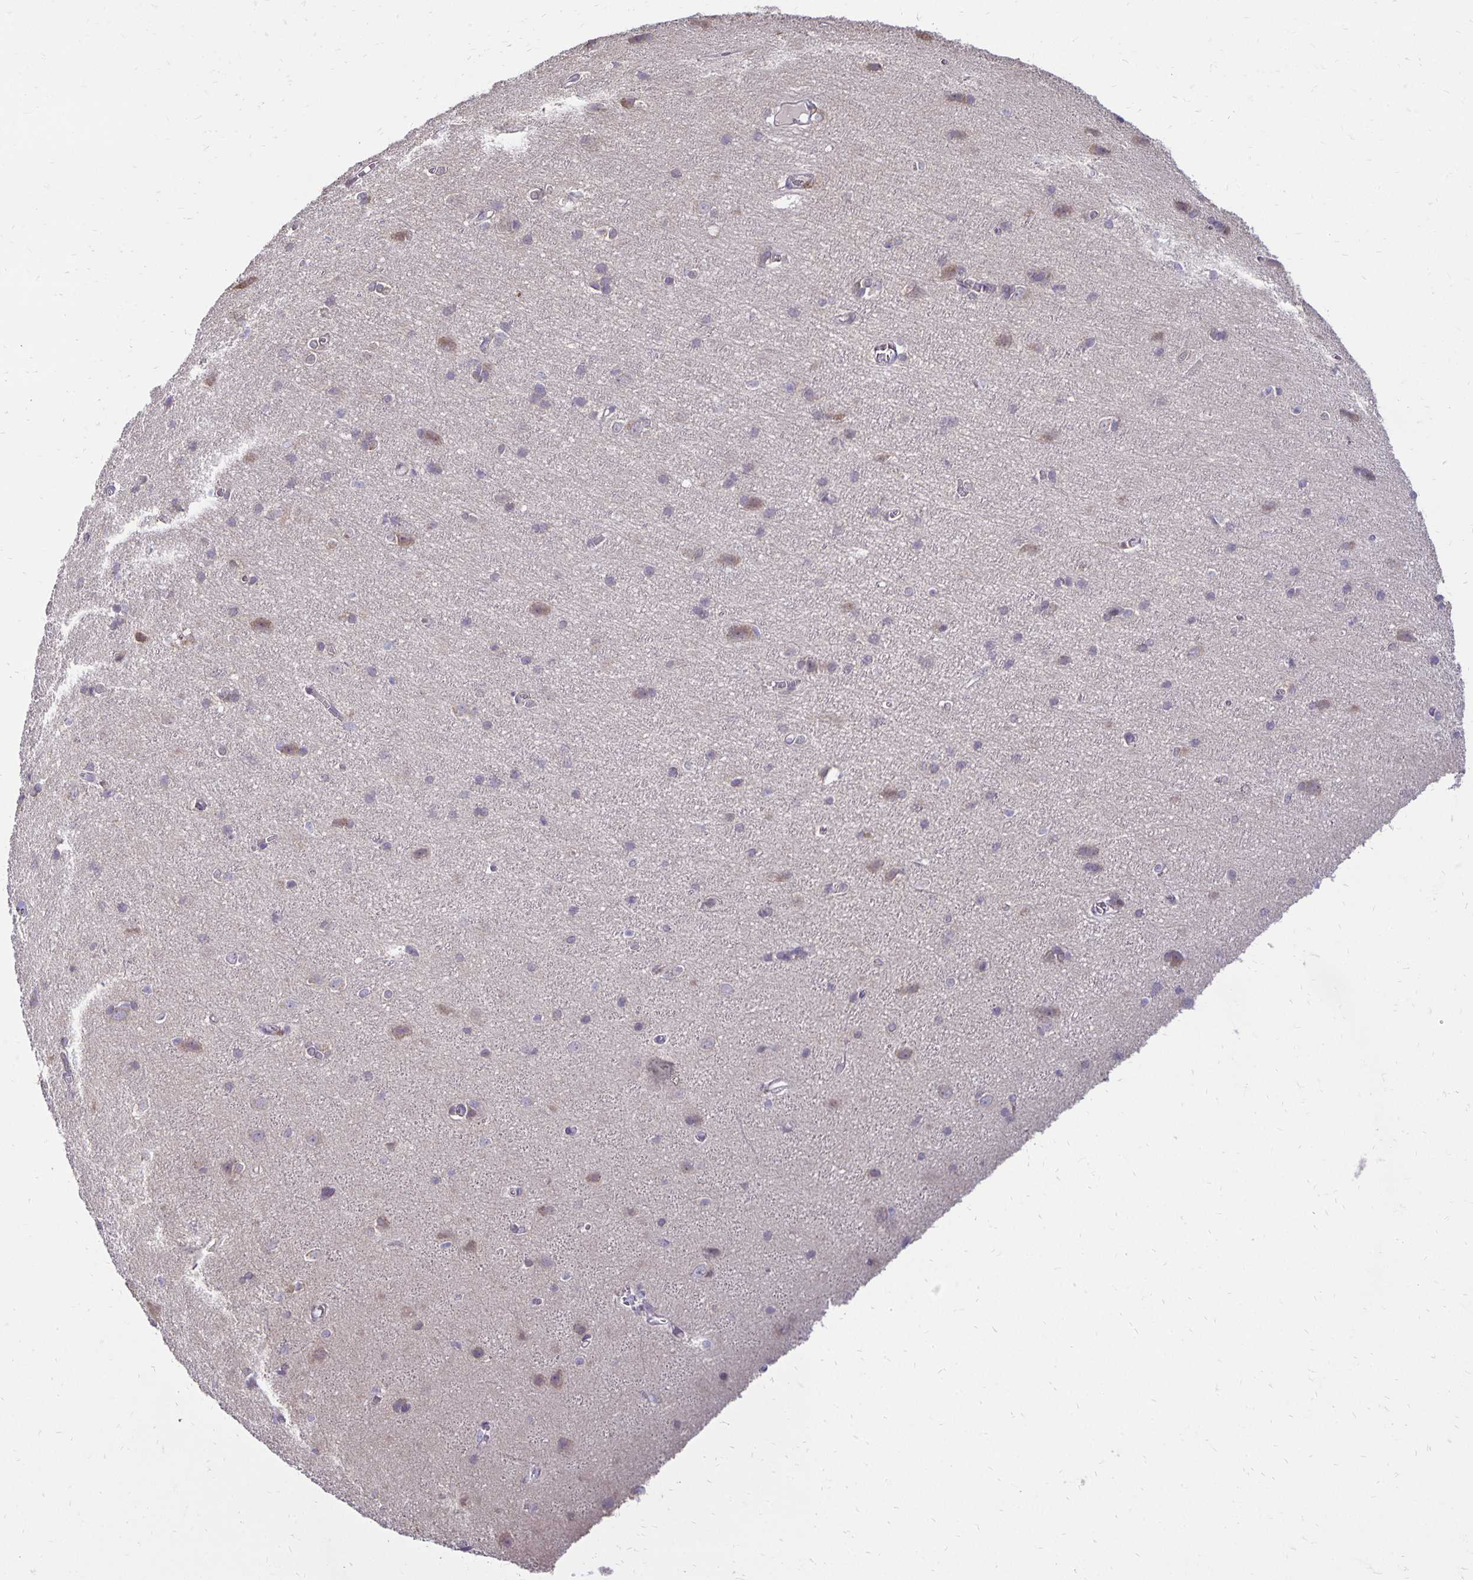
{"staining": {"intensity": "negative", "quantity": "none", "location": "none"}, "tissue": "cerebral cortex", "cell_type": "Endothelial cells", "image_type": "normal", "snomed": [{"axis": "morphology", "description": "Normal tissue, NOS"}, {"axis": "topography", "description": "Cerebral cortex"}], "caption": "This is an IHC histopathology image of normal human cerebral cortex. There is no expression in endothelial cells.", "gene": "FN3K", "patient": {"sex": "male", "age": 37}}